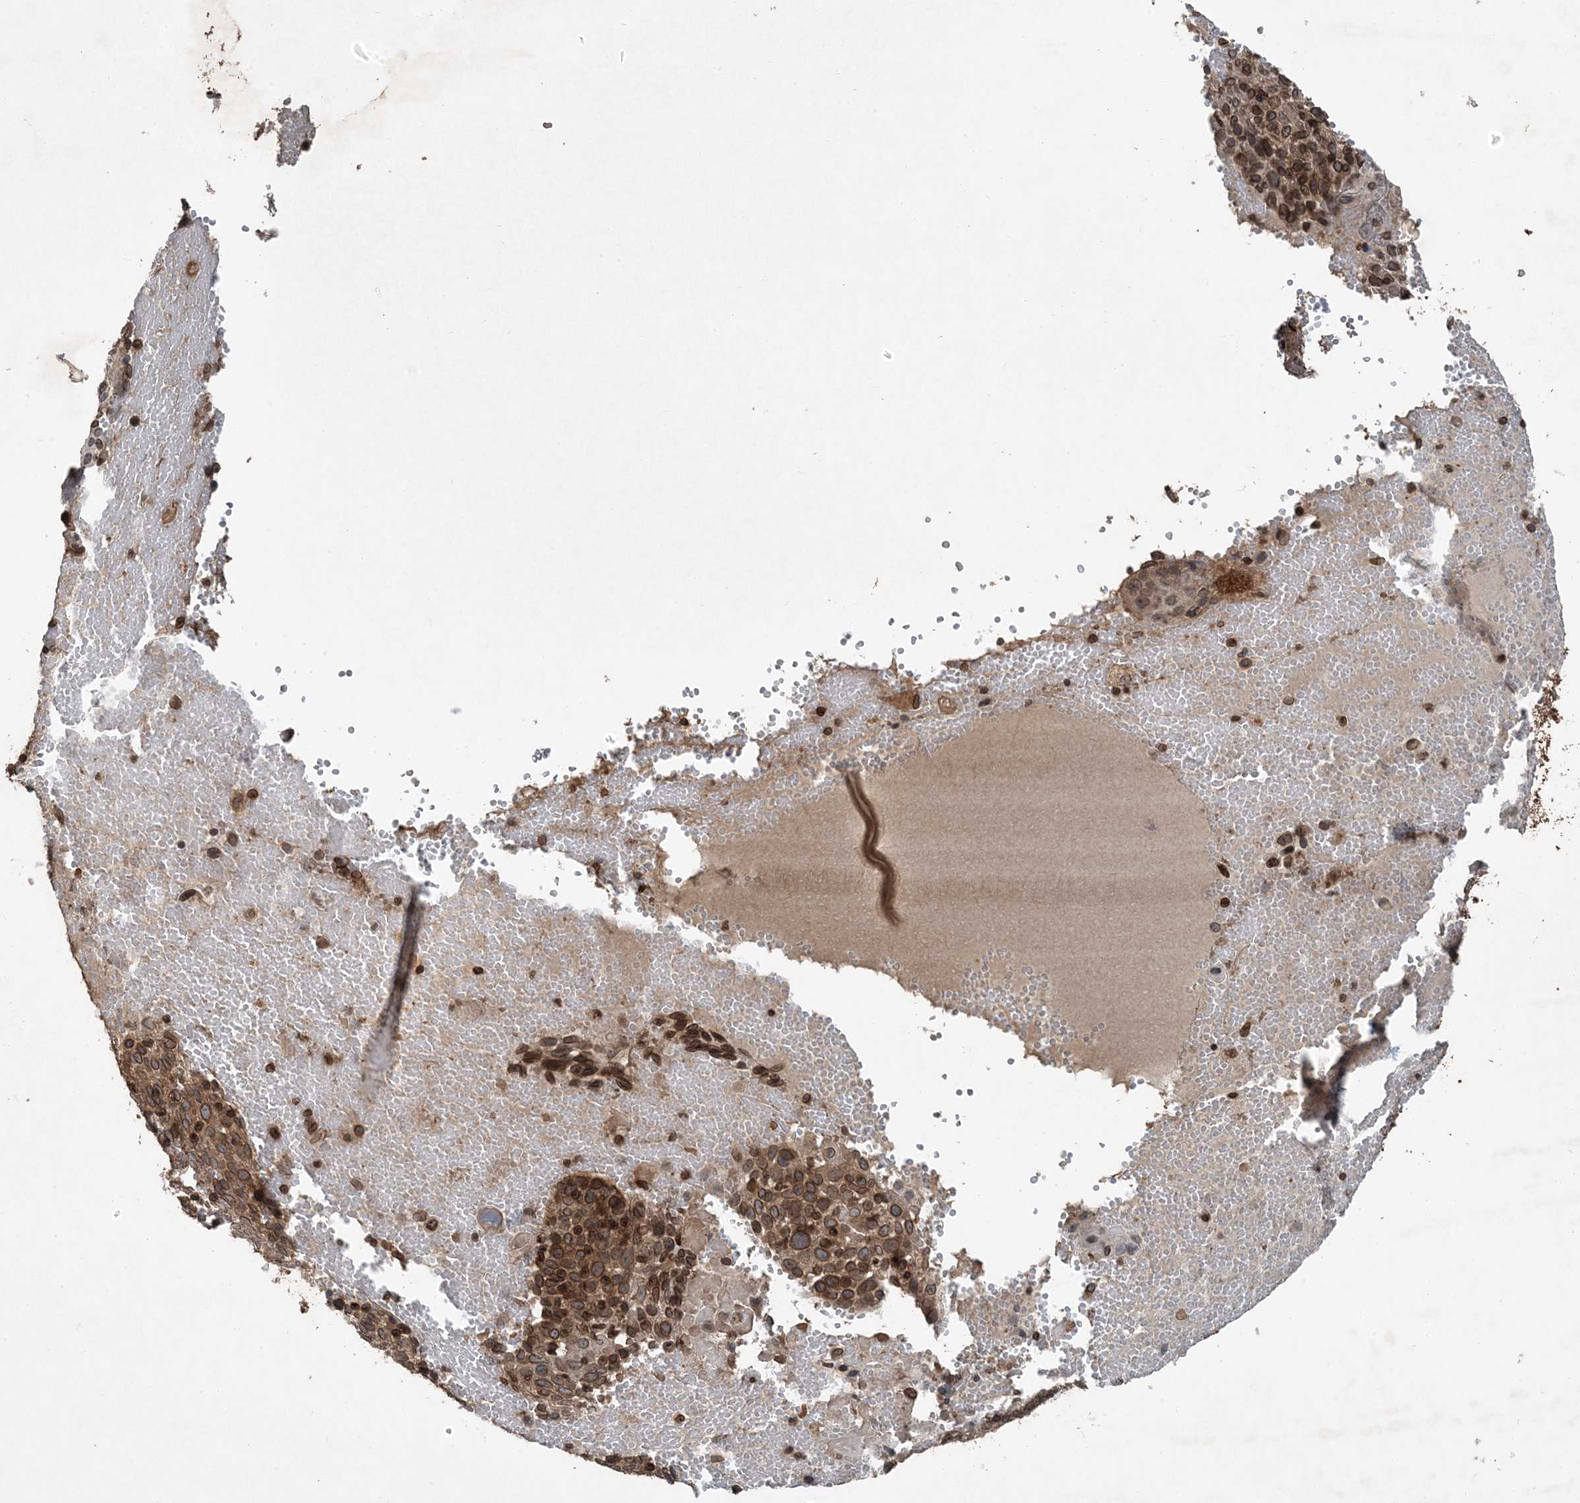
{"staining": {"intensity": "strong", "quantity": ">75%", "location": "cytoplasmic/membranous,nuclear"}, "tissue": "cervical cancer", "cell_type": "Tumor cells", "image_type": "cancer", "snomed": [{"axis": "morphology", "description": "Squamous cell carcinoma, NOS"}, {"axis": "topography", "description": "Cervix"}], "caption": "A brown stain labels strong cytoplasmic/membranous and nuclear expression of a protein in cervical squamous cell carcinoma tumor cells. (IHC, brightfield microscopy, high magnification).", "gene": "ZFAND2B", "patient": {"sex": "female", "age": 74}}